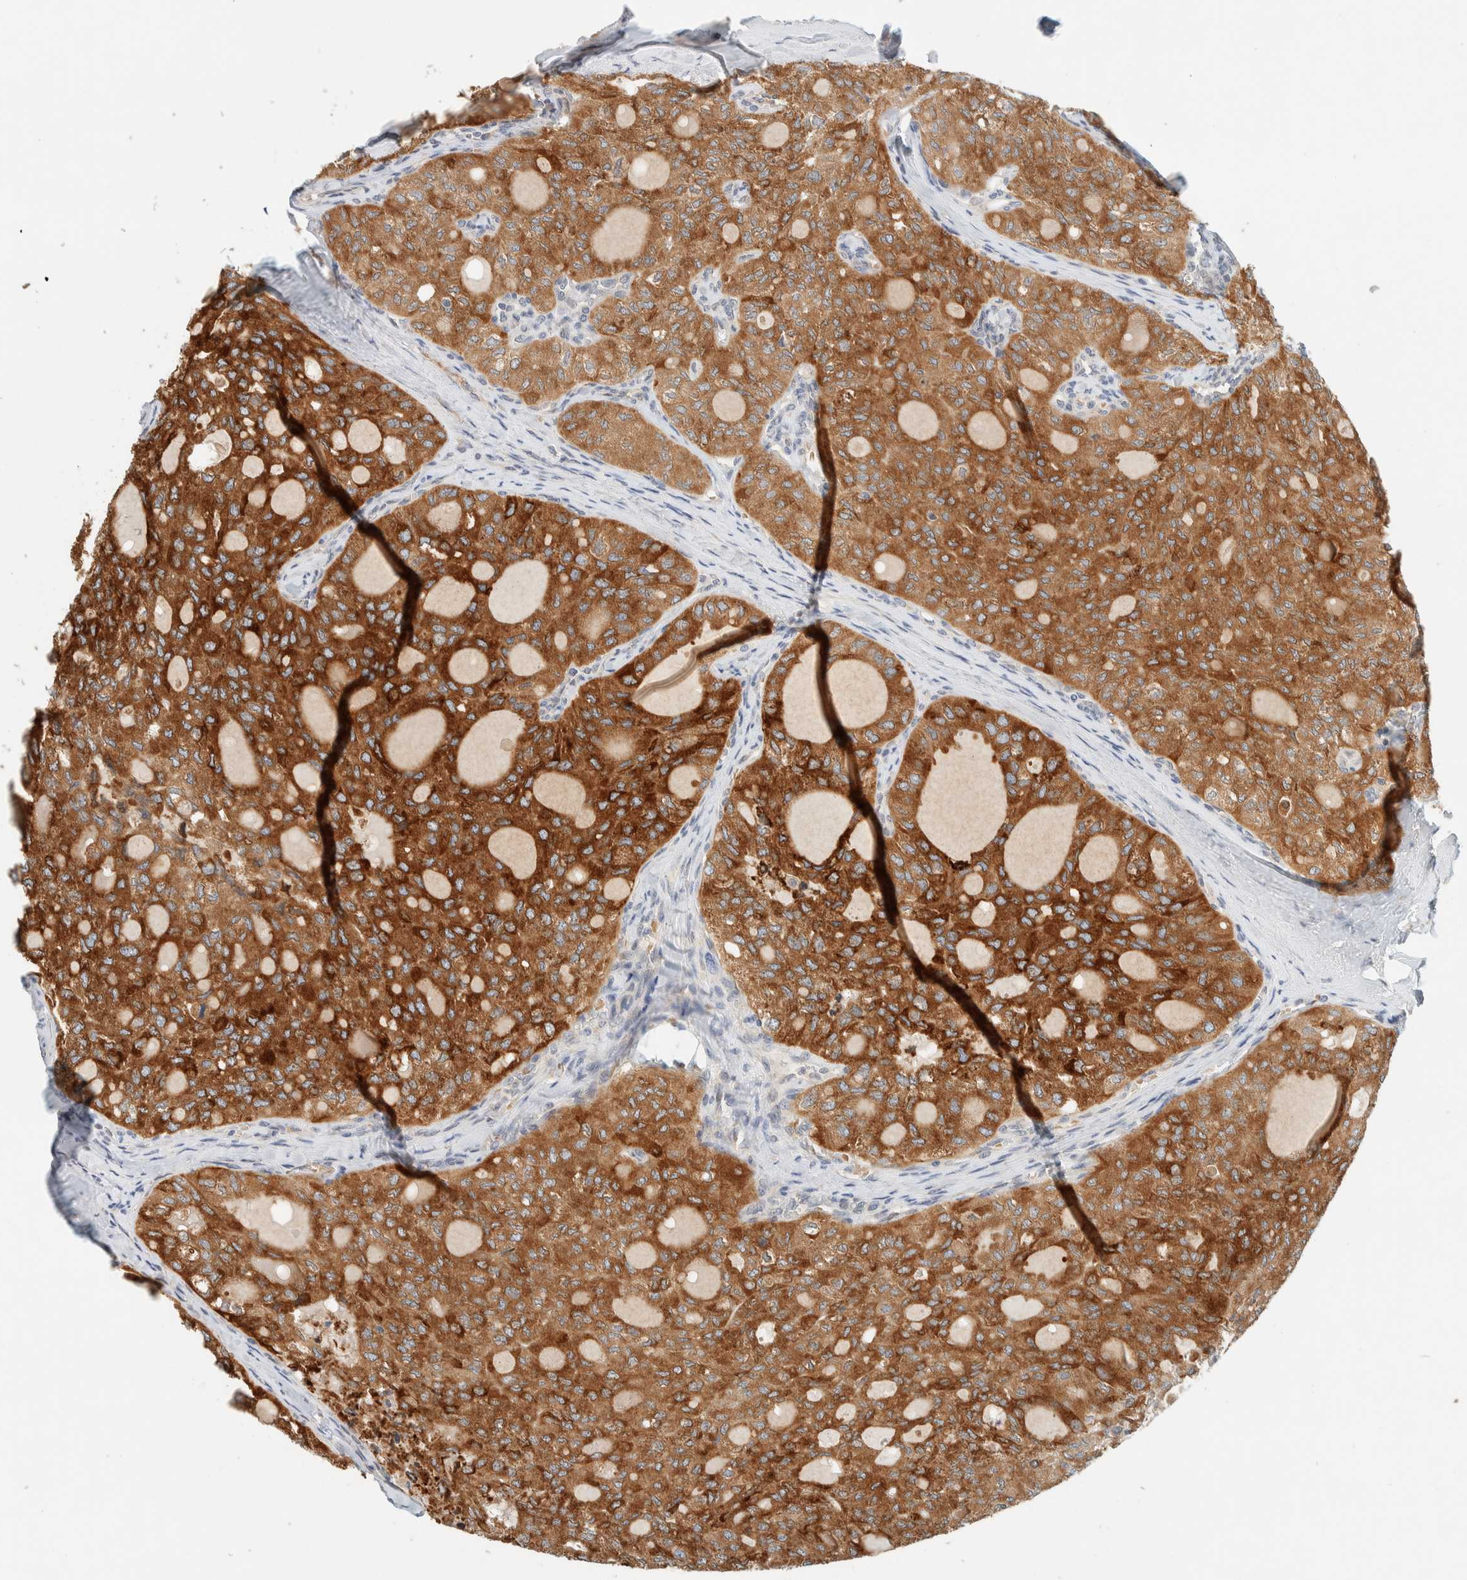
{"staining": {"intensity": "strong", "quantity": ">75%", "location": "cytoplasmic/membranous"}, "tissue": "thyroid cancer", "cell_type": "Tumor cells", "image_type": "cancer", "snomed": [{"axis": "morphology", "description": "Follicular adenoma carcinoma, NOS"}, {"axis": "topography", "description": "Thyroid gland"}], "caption": "This photomicrograph exhibits immunohistochemistry (IHC) staining of human thyroid cancer, with high strong cytoplasmic/membranous expression in approximately >75% of tumor cells.", "gene": "SUMF2", "patient": {"sex": "male", "age": 75}}